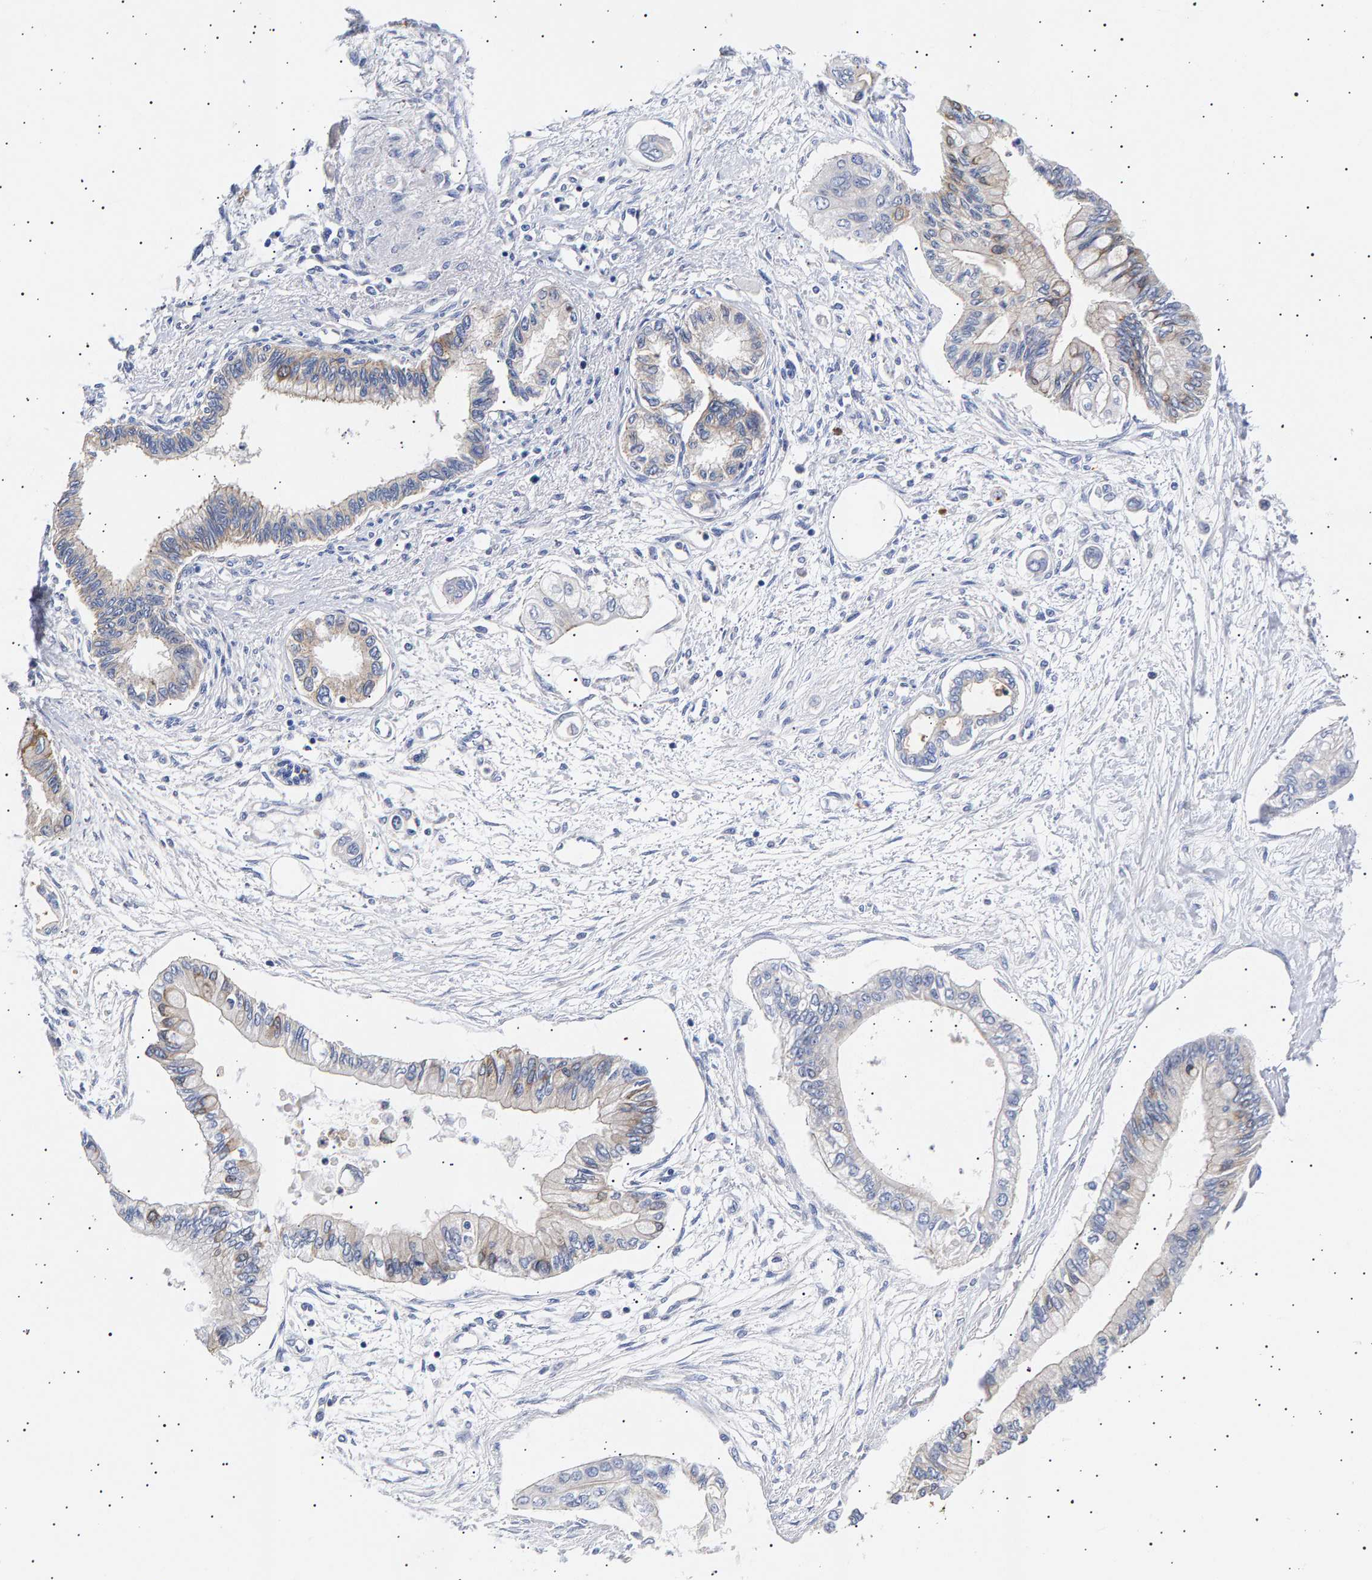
{"staining": {"intensity": "weak", "quantity": "<25%", "location": "cytoplasmic/membranous"}, "tissue": "pancreatic cancer", "cell_type": "Tumor cells", "image_type": "cancer", "snomed": [{"axis": "morphology", "description": "Adenocarcinoma, NOS"}, {"axis": "topography", "description": "Pancreas"}], "caption": "IHC image of human pancreatic cancer (adenocarcinoma) stained for a protein (brown), which exhibits no expression in tumor cells.", "gene": "ANKRD40", "patient": {"sex": "female", "age": 77}}